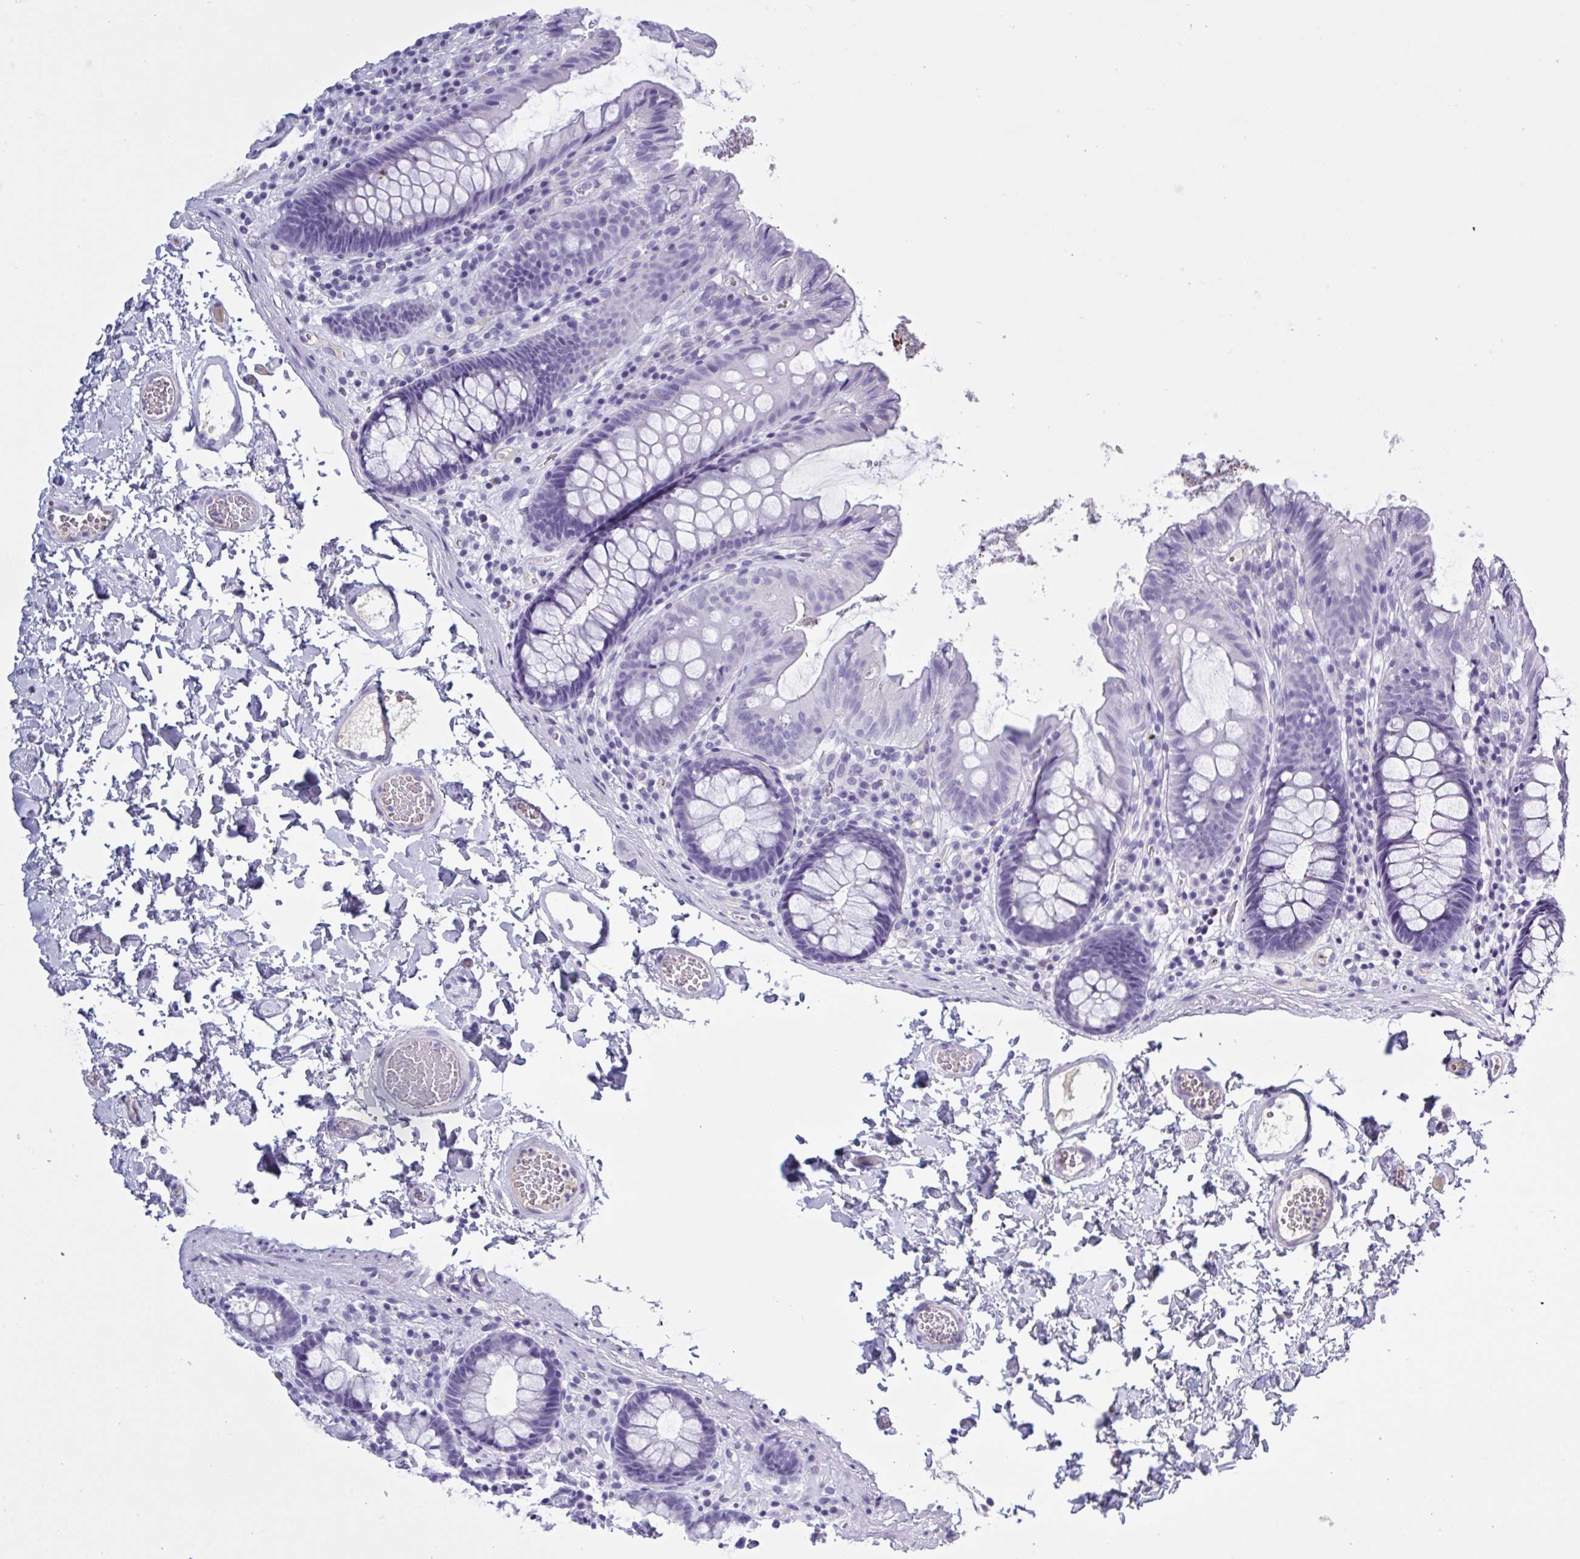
{"staining": {"intensity": "negative", "quantity": "none", "location": "none"}, "tissue": "colon", "cell_type": "Endothelial cells", "image_type": "normal", "snomed": [{"axis": "morphology", "description": "Normal tissue, NOS"}, {"axis": "topography", "description": "Colon"}, {"axis": "topography", "description": "Peripheral nerve tissue"}], "caption": "Immunohistochemistry (IHC) micrograph of normal colon: human colon stained with DAB reveals no significant protein staining in endothelial cells. Brightfield microscopy of immunohistochemistry (IHC) stained with DAB (brown) and hematoxylin (blue), captured at high magnification.", "gene": "USP35", "patient": {"sex": "male", "age": 84}}